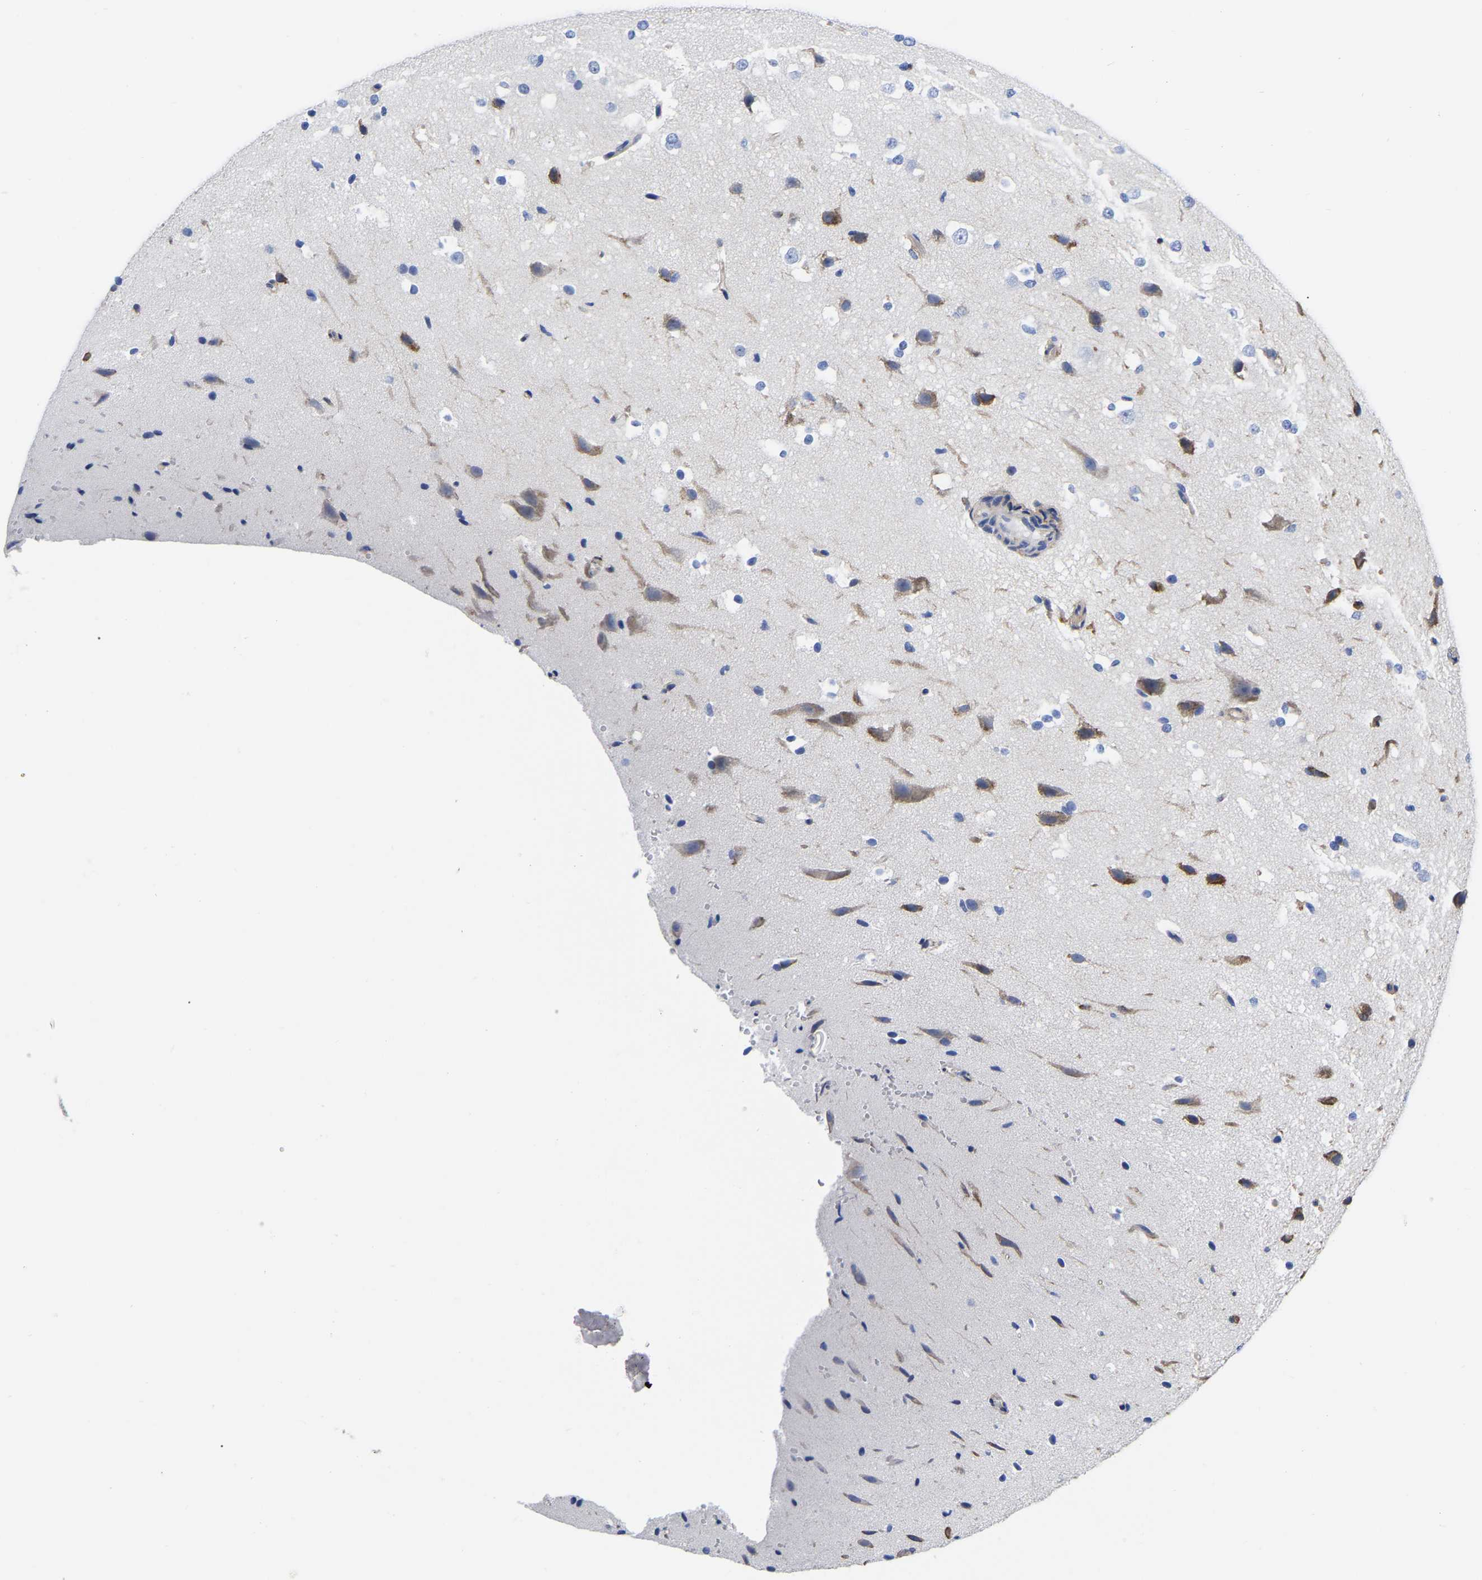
{"staining": {"intensity": "weak", "quantity": ">75%", "location": "cytoplasmic/membranous"}, "tissue": "cerebral cortex", "cell_type": "Endothelial cells", "image_type": "normal", "snomed": [{"axis": "morphology", "description": "Normal tissue, NOS"}, {"axis": "morphology", "description": "Developmental malformation"}, {"axis": "topography", "description": "Cerebral cortex"}], "caption": "Protein expression analysis of benign cerebral cortex shows weak cytoplasmic/membranous expression in approximately >75% of endothelial cells.", "gene": "CFAP298", "patient": {"sex": "female", "age": 30}}